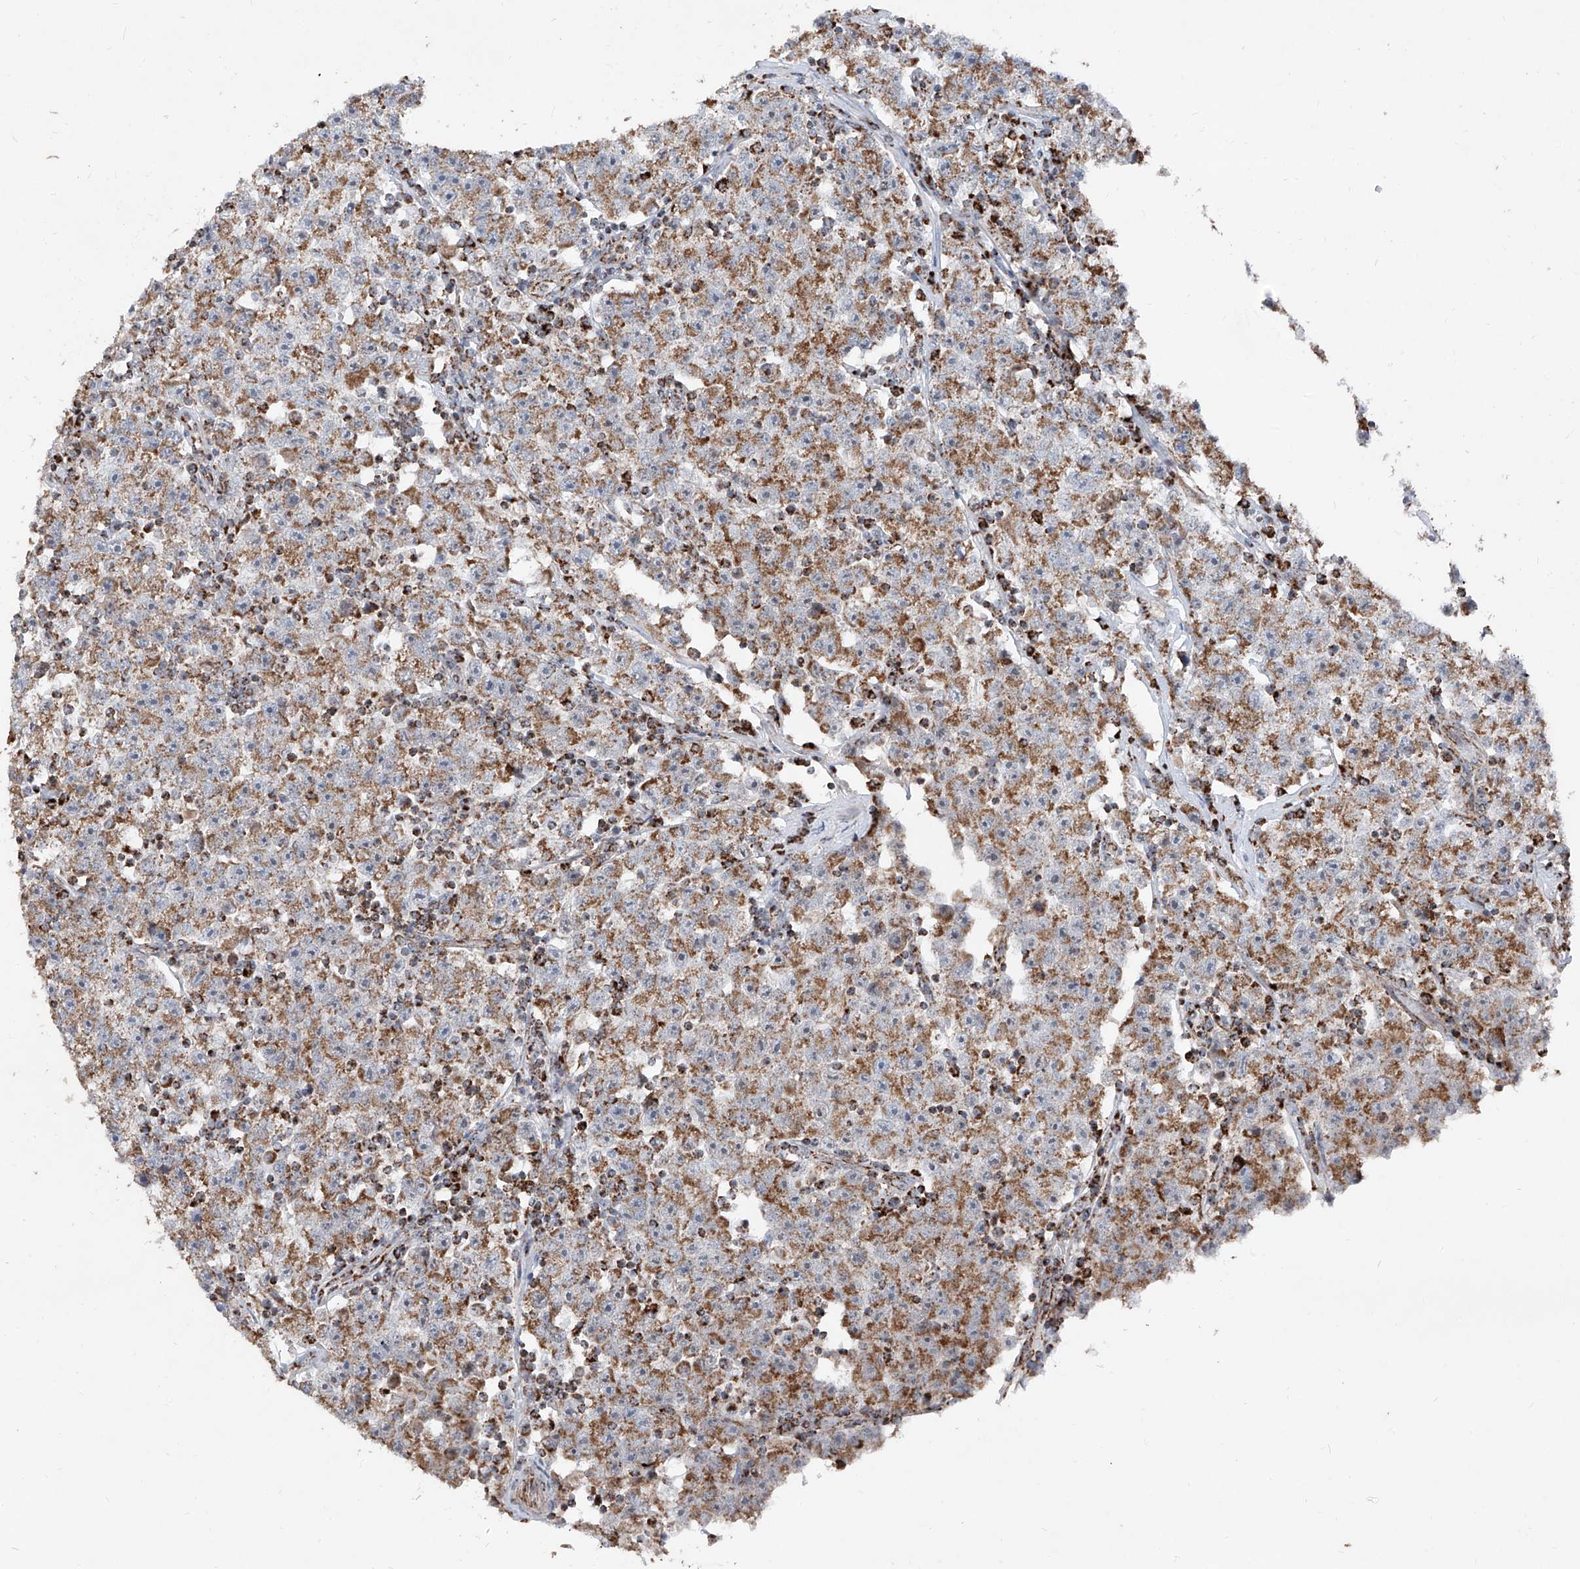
{"staining": {"intensity": "moderate", "quantity": ">75%", "location": "cytoplasmic/membranous"}, "tissue": "testis cancer", "cell_type": "Tumor cells", "image_type": "cancer", "snomed": [{"axis": "morphology", "description": "Seminoma, NOS"}, {"axis": "topography", "description": "Testis"}], "caption": "Testis cancer (seminoma) stained for a protein shows moderate cytoplasmic/membranous positivity in tumor cells.", "gene": "NDUFB3", "patient": {"sex": "male", "age": 22}}